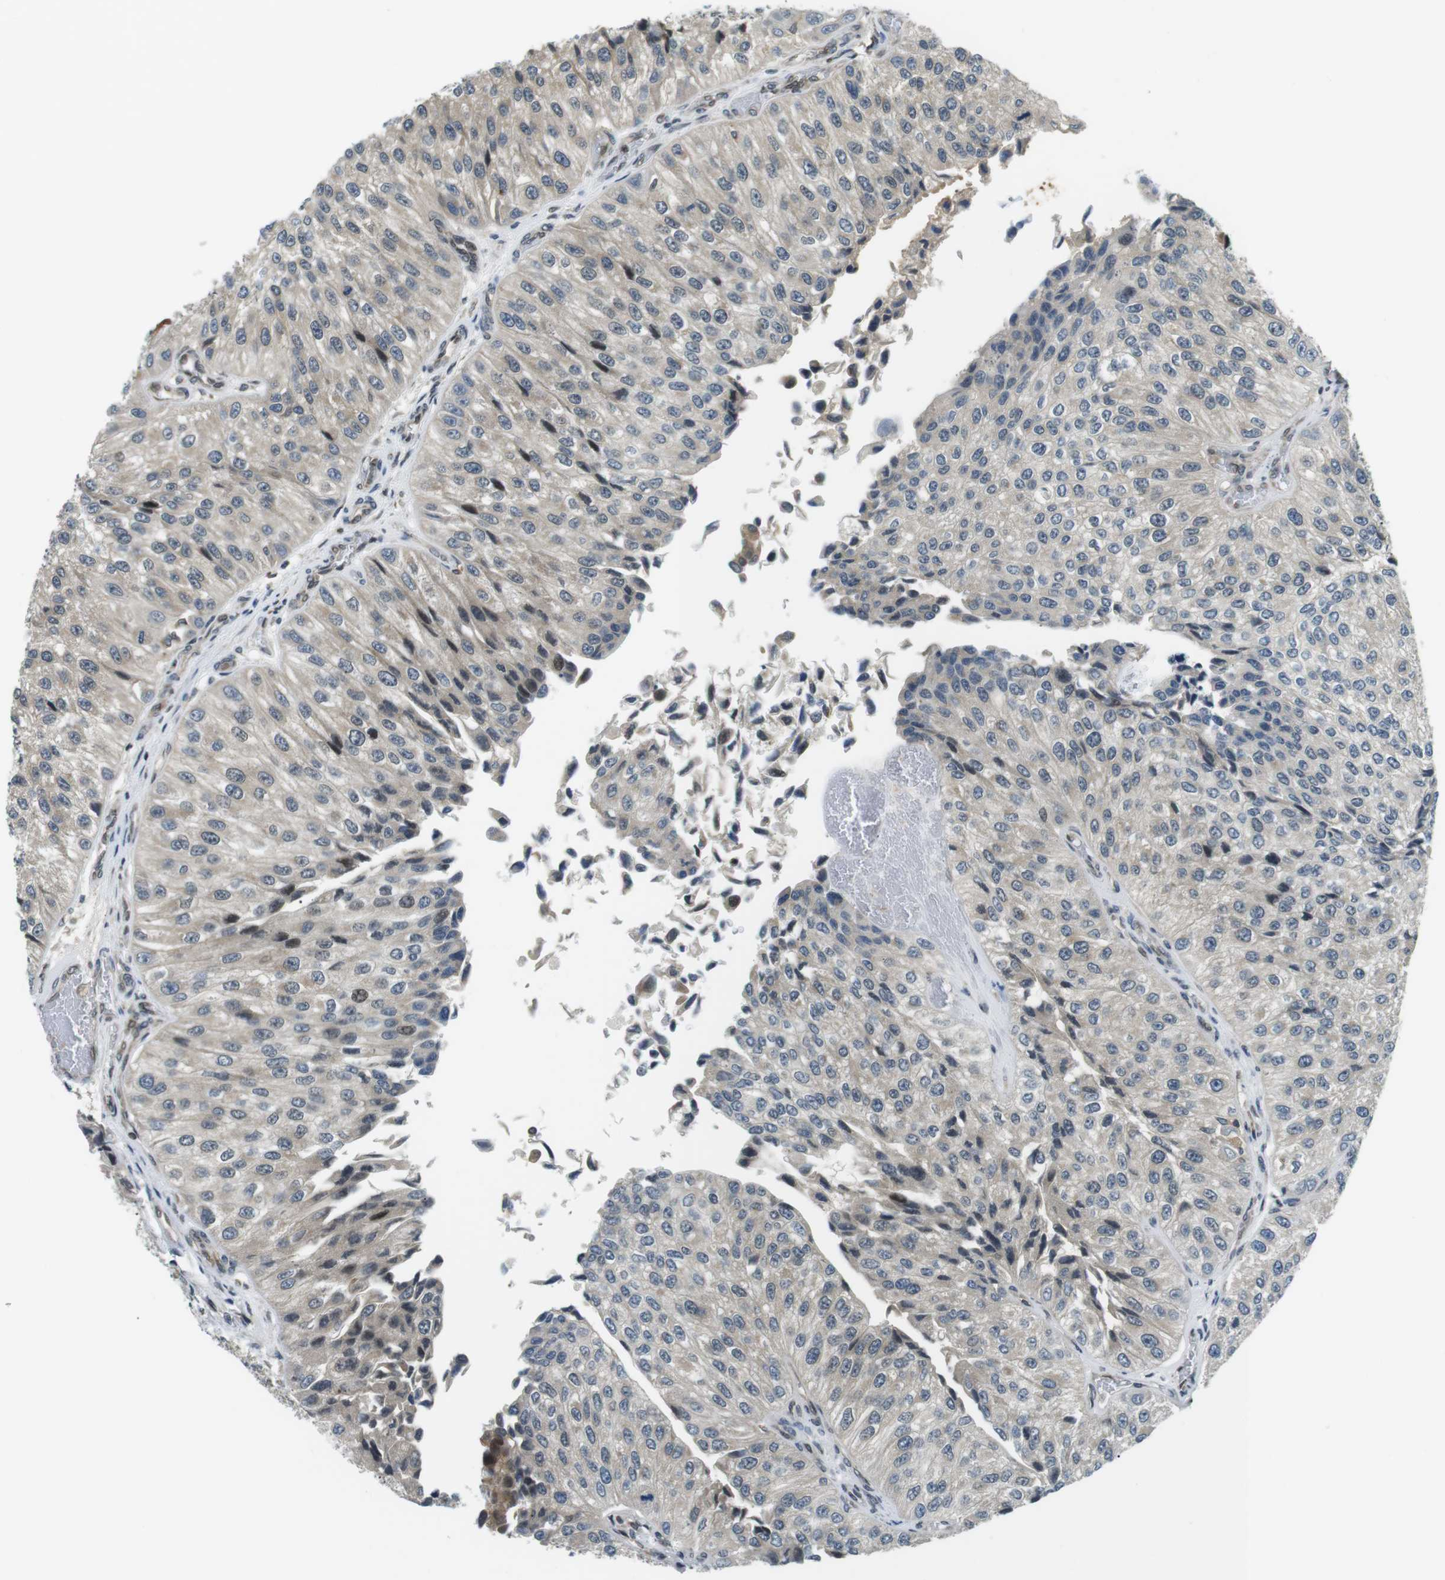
{"staining": {"intensity": "negative", "quantity": "none", "location": "none"}, "tissue": "urothelial cancer", "cell_type": "Tumor cells", "image_type": "cancer", "snomed": [{"axis": "morphology", "description": "Urothelial carcinoma, High grade"}, {"axis": "topography", "description": "Kidney"}, {"axis": "topography", "description": "Urinary bladder"}], "caption": "A high-resolution photomicrograph shows IHC staining of urothelial carcinoma (high-grade), which displays no significant expression in tumor cells.", "gene": "TMX4", "patient": {"sex": "male", "age": 77}}